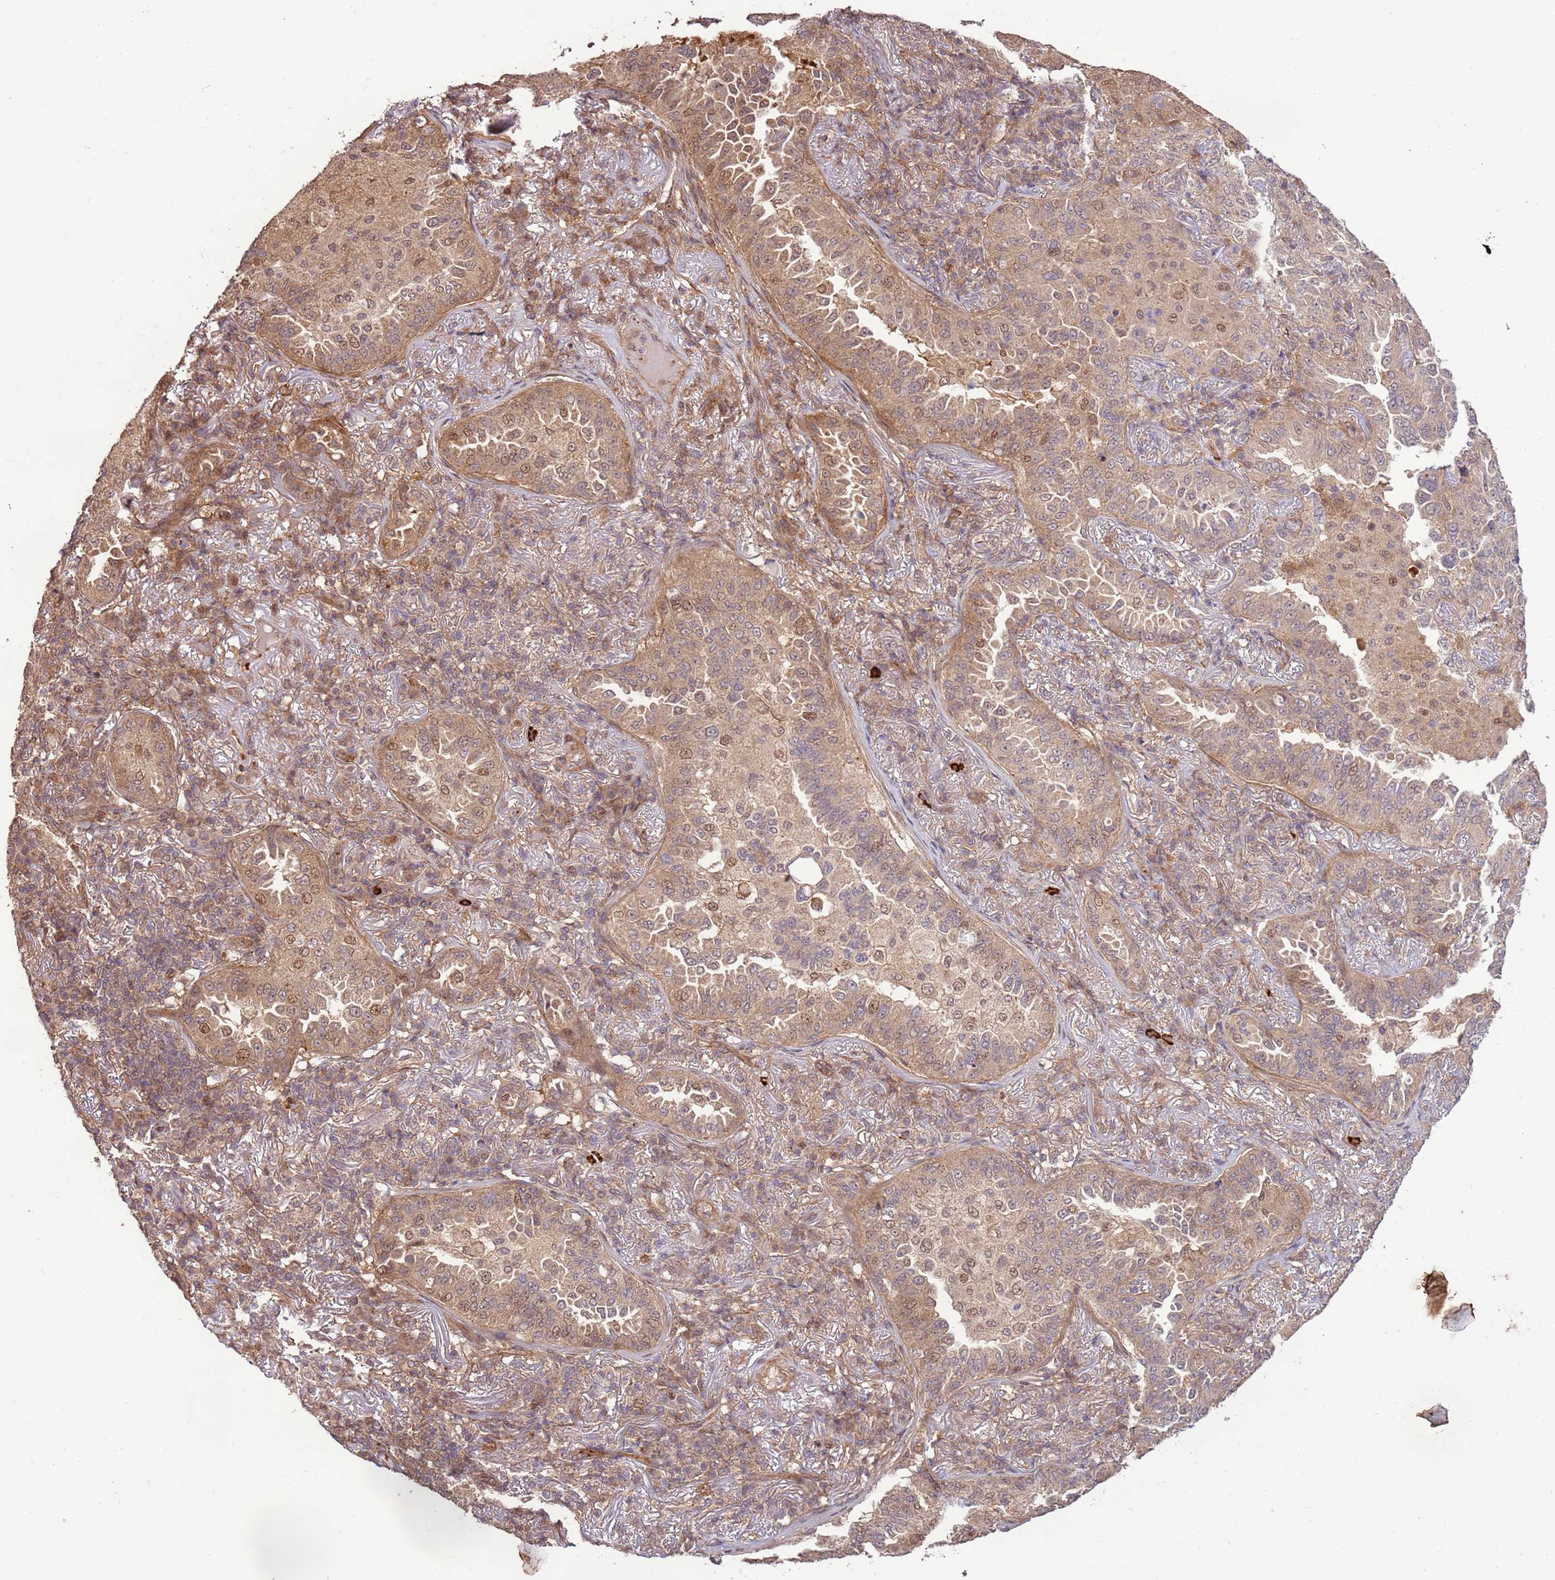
{"staining": {"intensity": "weak", "quantity": ">75%", "location": "cytoplasmic/membranous,nuclear"}, "tissue": "lung cancer", "cell_type": "Tumor cells", "image_type": "cancer", "snomed": [{"axis": "morphology", "description": "Adenocarcinoma, NOS"}, {"axis": "topography", "description": "Lung"}], "caption": "Protein positivity by immunohistochemistry (IHC) reveals weak cytoplasmic/membranous and nuclear expression in approximately >75% of tumor cells in lung adenocarcinoma. (IHC, brightfield microscopy, high magnification).", "gene": "CCDC112", "patient": {"sex": "female", "age": 69}}